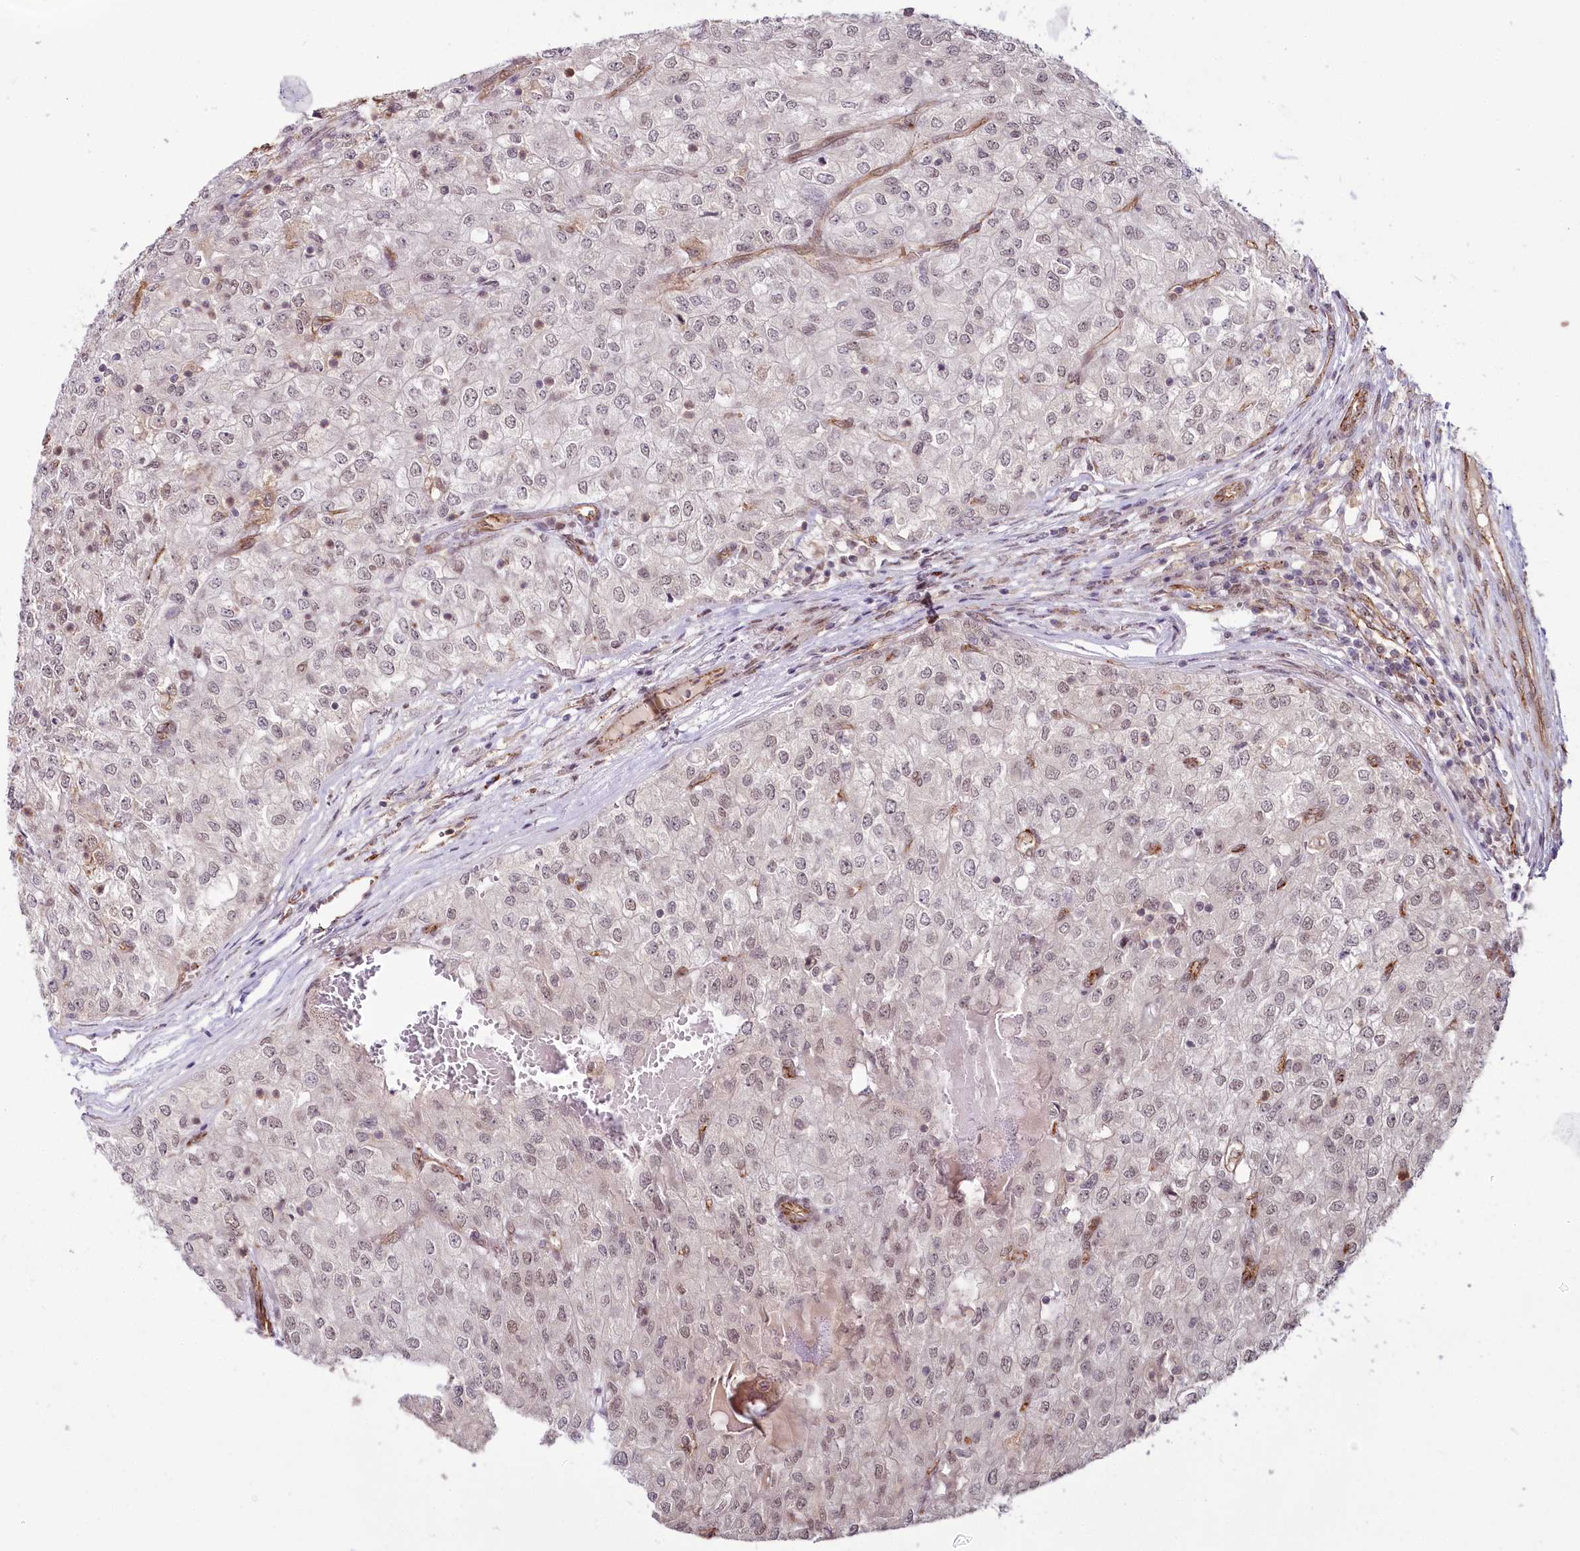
{"staining": {"intensity": "weak", "quantity": "25%-75%", "location": "nuclear"}, "tissue": "renal cancer", "cell_type": "Tumor cells", "image_type": "cancer", "snomed": [{"axis": "morphology", "description": "Adenocarcinoma, NOS"}, {"axis": "topography", "description": "Kidney"}], "caption": "A histopathology image of human renal adenocarcinoma stained for a protein shows weak nuclear brown staining in tumor cells. Immunohistochemistry (ihc) stains the protein of interest in brown and the nuclei are stained blue.", "gene": "ALKBH8", "patient": {"sex": "female", "age": 54}}